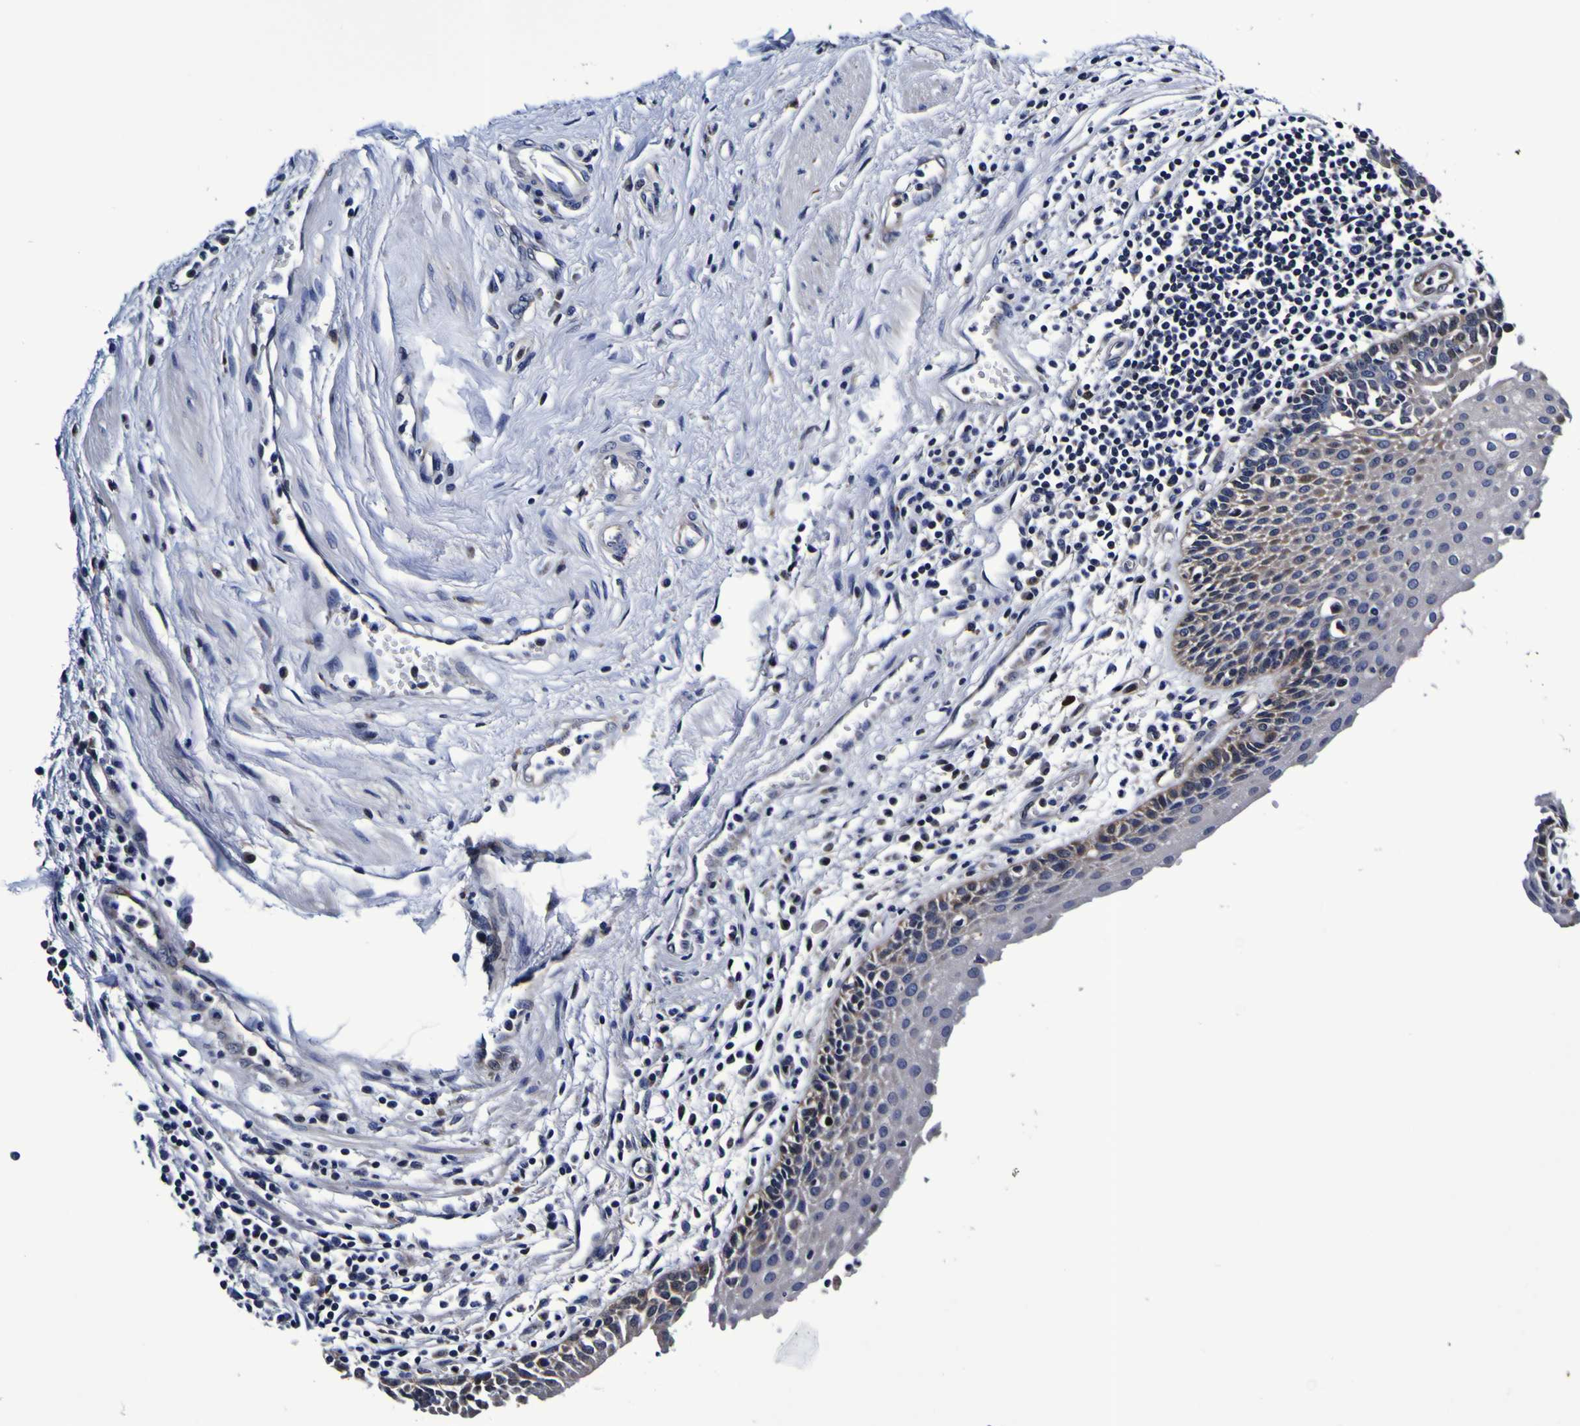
{"staining": {"intensity": "weak", "quantity": "<25%", "location": "cytoplasmic/membranous"}, "tissue": "urothelial cancer", "cell_type": "Tumor cells", "image_type": "cancer", "snomed": [{"axis": "morphology", "description": "Urothelial carcinoma, High grade"}, {"axis": "topography", "description": "Urinary bladder"}], "caption": "Histopathology image shows no significant protein expression in tumor cells of urothelial carcinoma (high-grade).", "gene": "GPX1", "patient": {"sex": "female", "age": 85}}